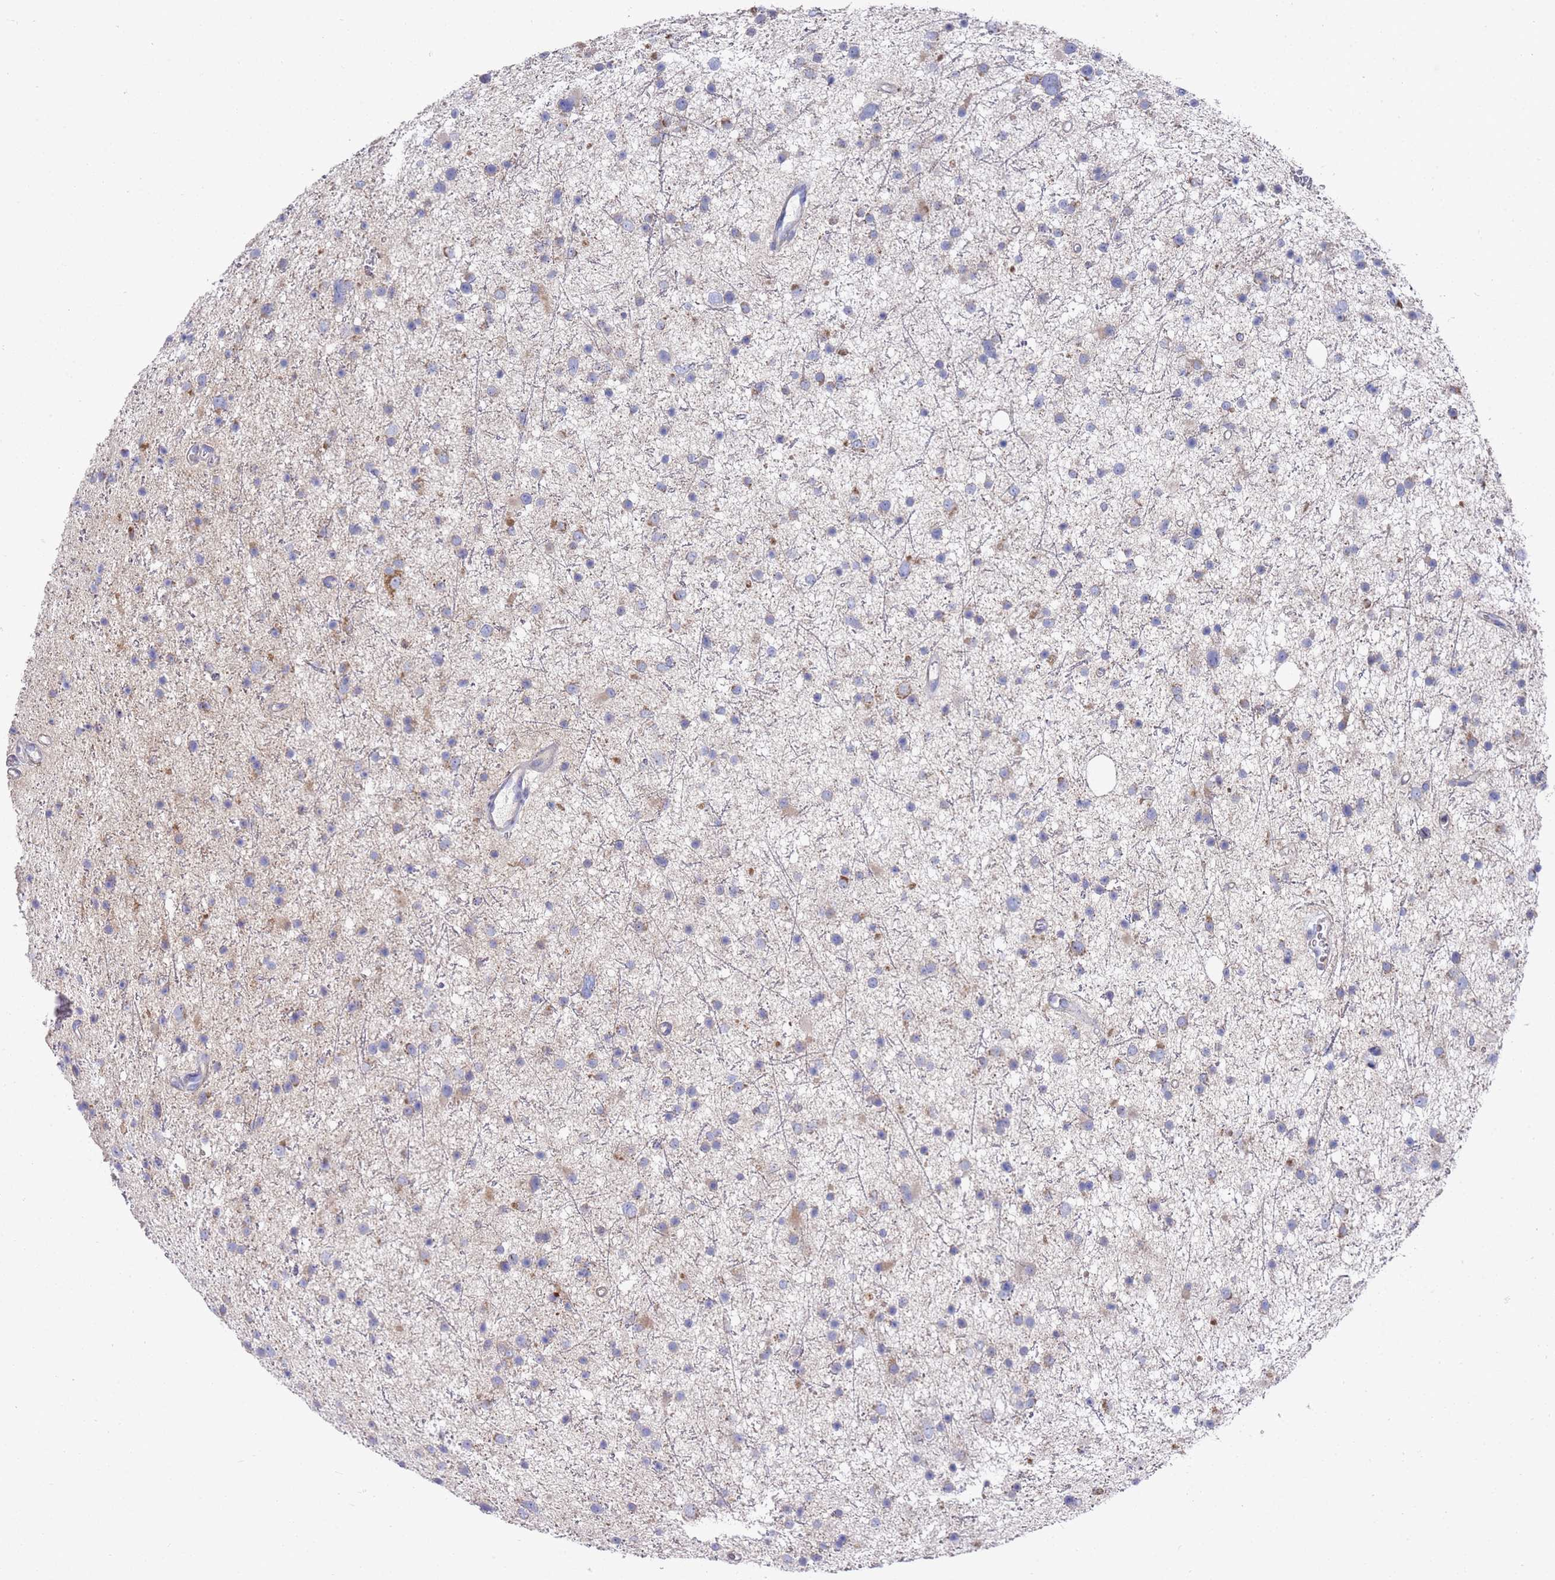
{"staining": {"intensity": "moderate", "quantity": "<25%", "location": "cytoplasmic/membranous"}, "tissue": "glioma", "cell_type": "Tumor cells", "image_type": "cancer", "snomed": [{"axis": "morphology", "description": "Glioma, malignant, Low grade"}, {"axis": "topography", "description": "Cerebral cortex"}], "caption": "Protein expression analysis of glioma reveals moderate cytoplasmic/membranous positivity in about <25% of tumor cells.", "gene": "NPEPPS", "patient": {"sex": "female", "age": 39}}